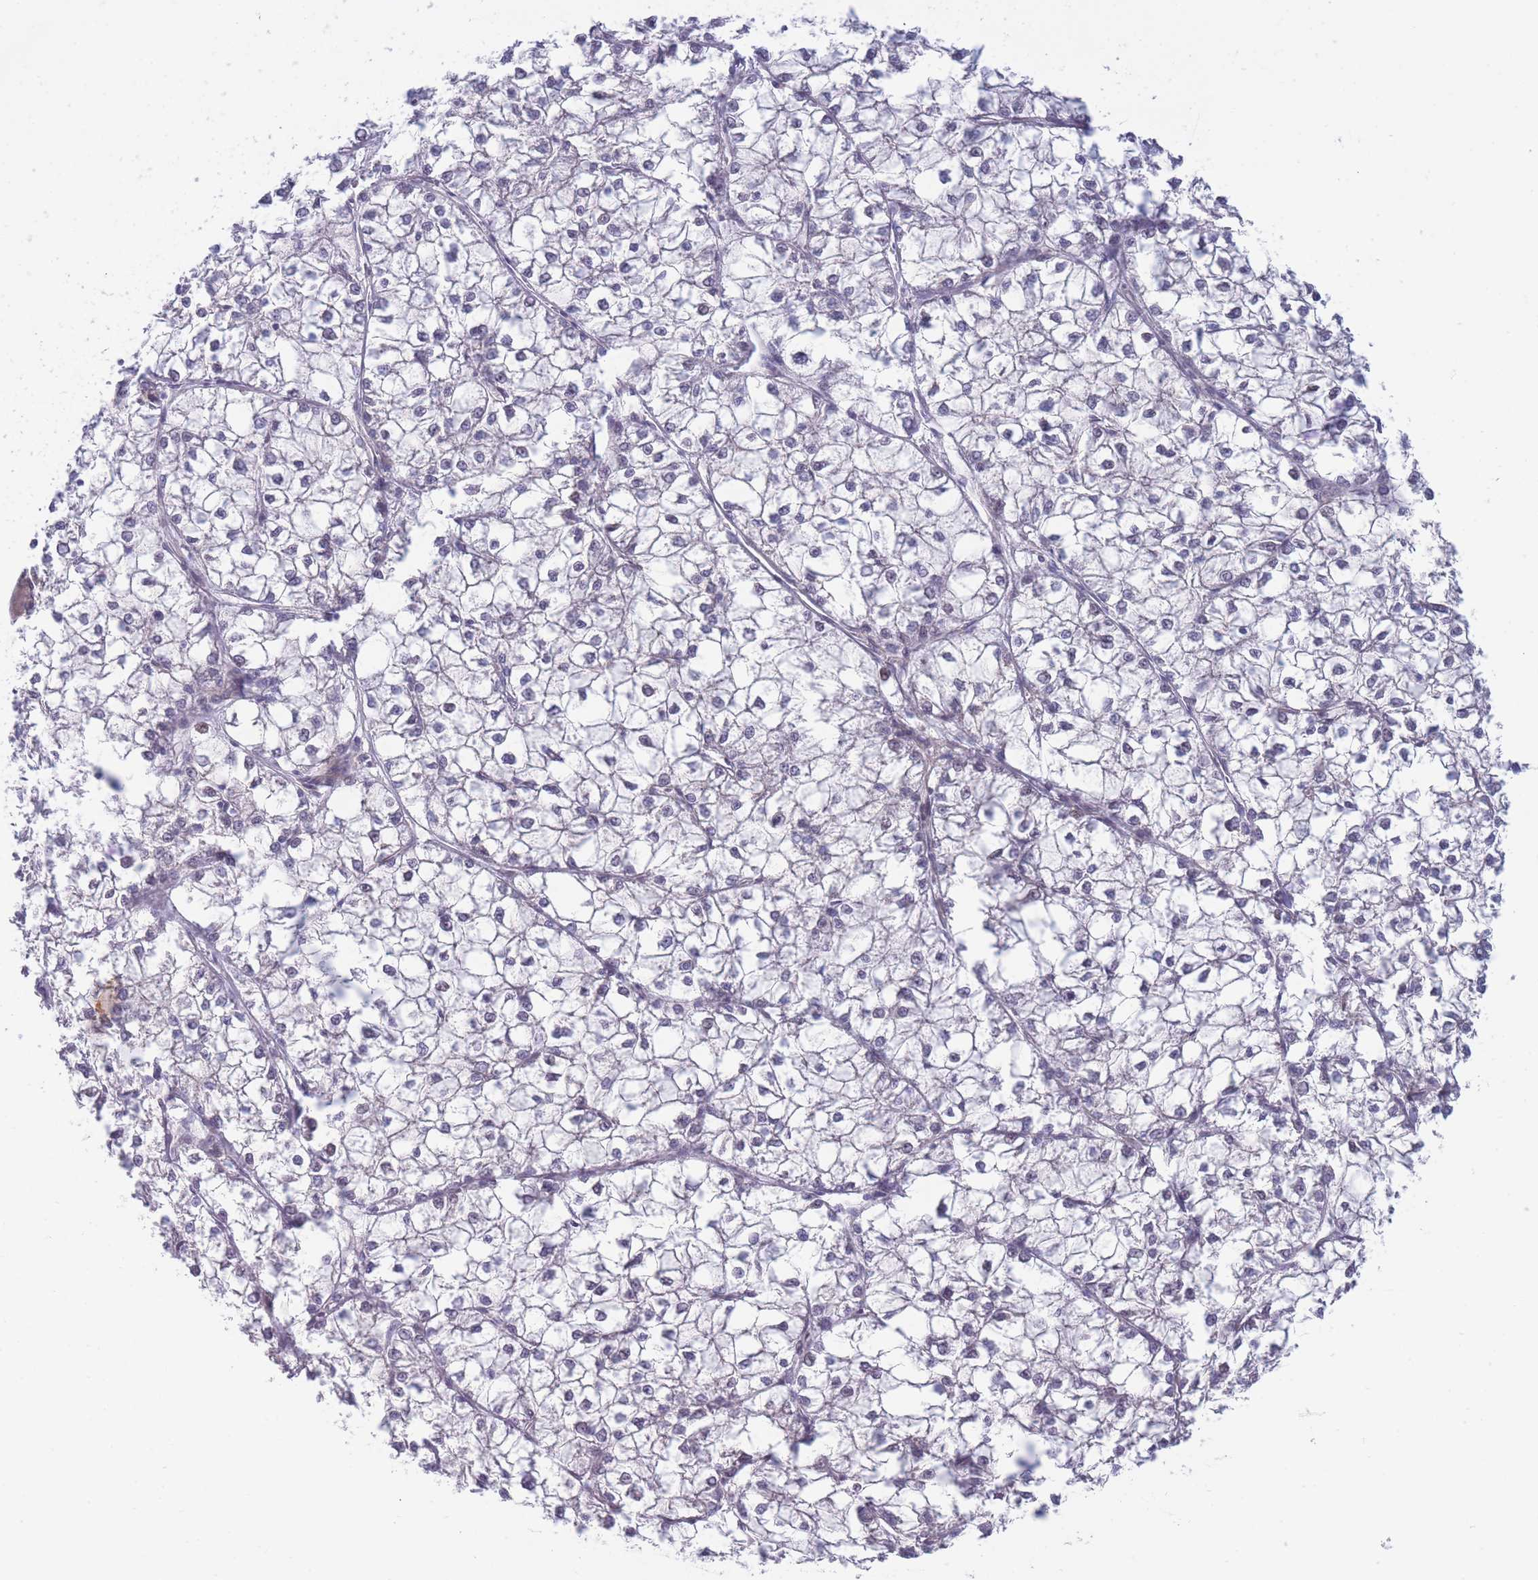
{"staining": {"intensity": "negative", "quantity": "none", "location": "none"}, "tissue": "liver cancer", "cell_type": "Tumor cells", "image_type": "cancer", "snomed": [{"axis": "morphology", "description": "Carcinoma, Hepatocellular, NOS"}, {"axis": "topography", "description": "Liver"}], "caption": "Immunohistochemical staining of liver cancer reveals no significant staining in tumor cells.", "gene": "APOL4", "patient": {"sex": "female", "age": 43}}